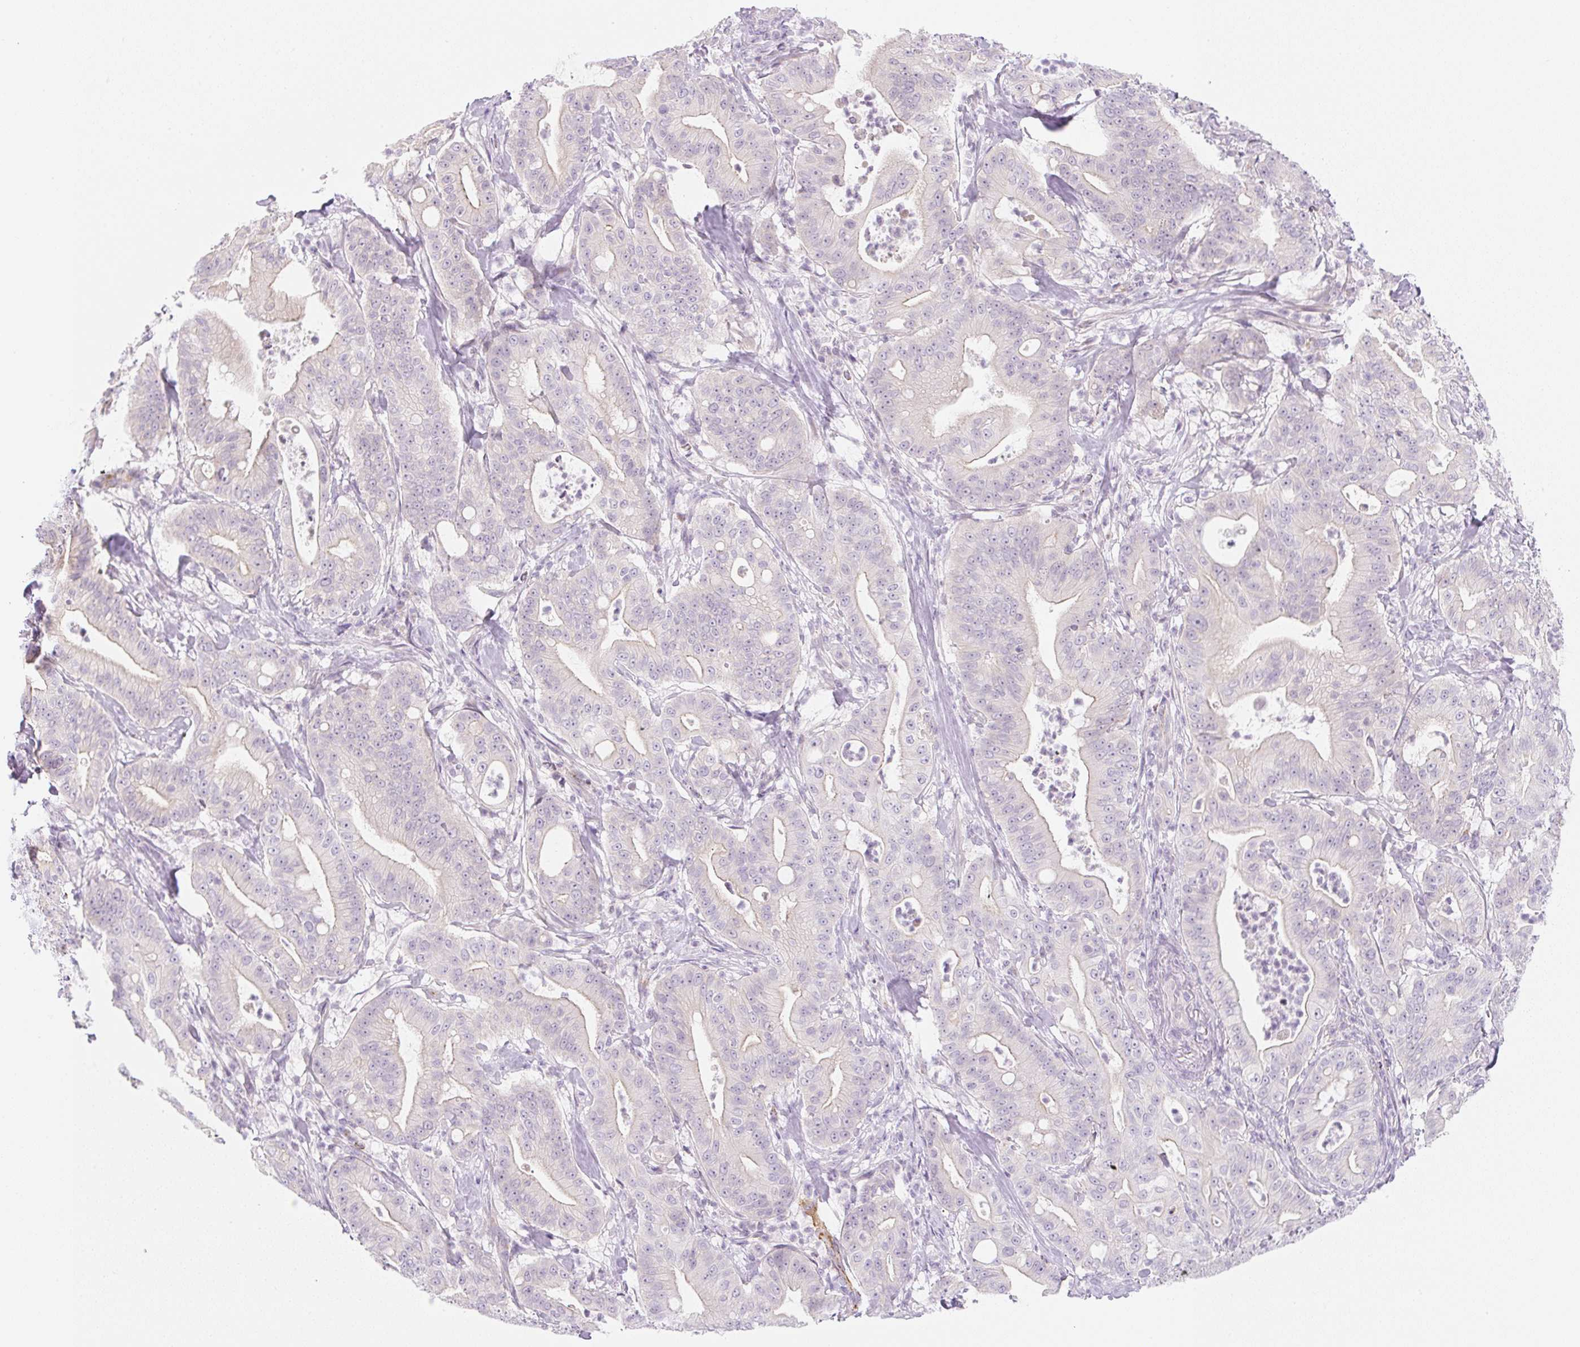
{"staining": {"intensity": "negative", "quantity": "none", "location": "none"}, "tissue": "pancreatic cancer", "cell_type": "Tumor cells", "image_type": "cancer", "snomed": [{"axis": "morphology", "description": "Adenocarcinoma, NOS"}, {"axis": "topography", "description": "Pancreas"}], "caption": "Immunohistochemistry photomicrograph of neoplastic tissue: pancreatic adenocarcinoma stained with DAB reveals no significant protein expression in tumor cells.", "gene": "CASKIN1", "patient": {"sex": "male", "age": 71}}